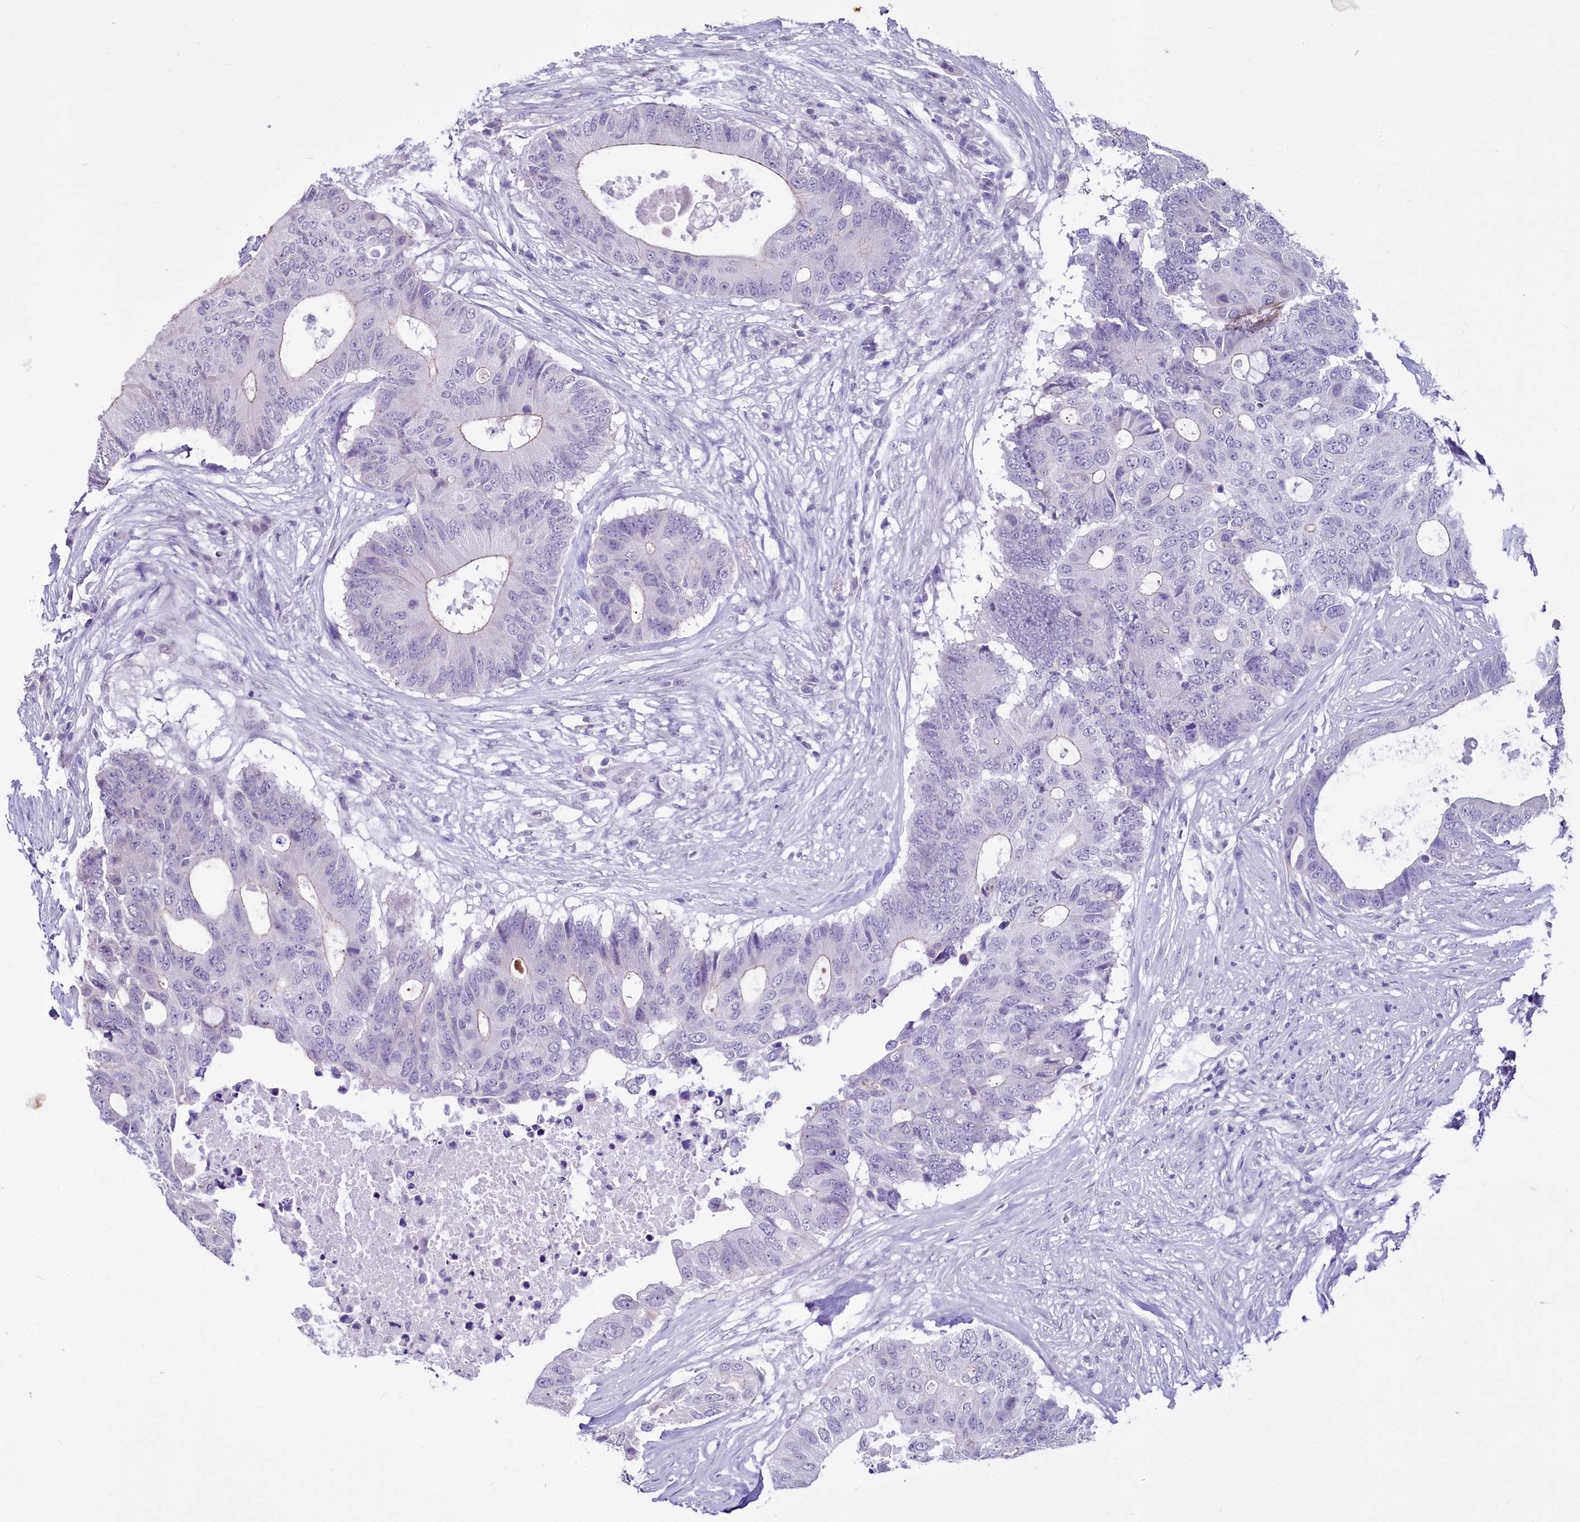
{"staining": {"intensity": "negative", "quantity": "none", "location": "none"}, "tissue": "colorectal cancer", "cell_type": "Tumor cells", "image_type": "cancer", "snomed": [{"axis": "morphology", "description": "Adenocarcinoma, NOS"}, {"axis": "topography", "description": "Colon"}], "caption": "Immunohistochemical staining of colorectal cancer (adenocarcinoma) demonstrates no significant expression in tumor cells.", "gene": "BANK1", "patient": {"sex": "male", "age": 71}}